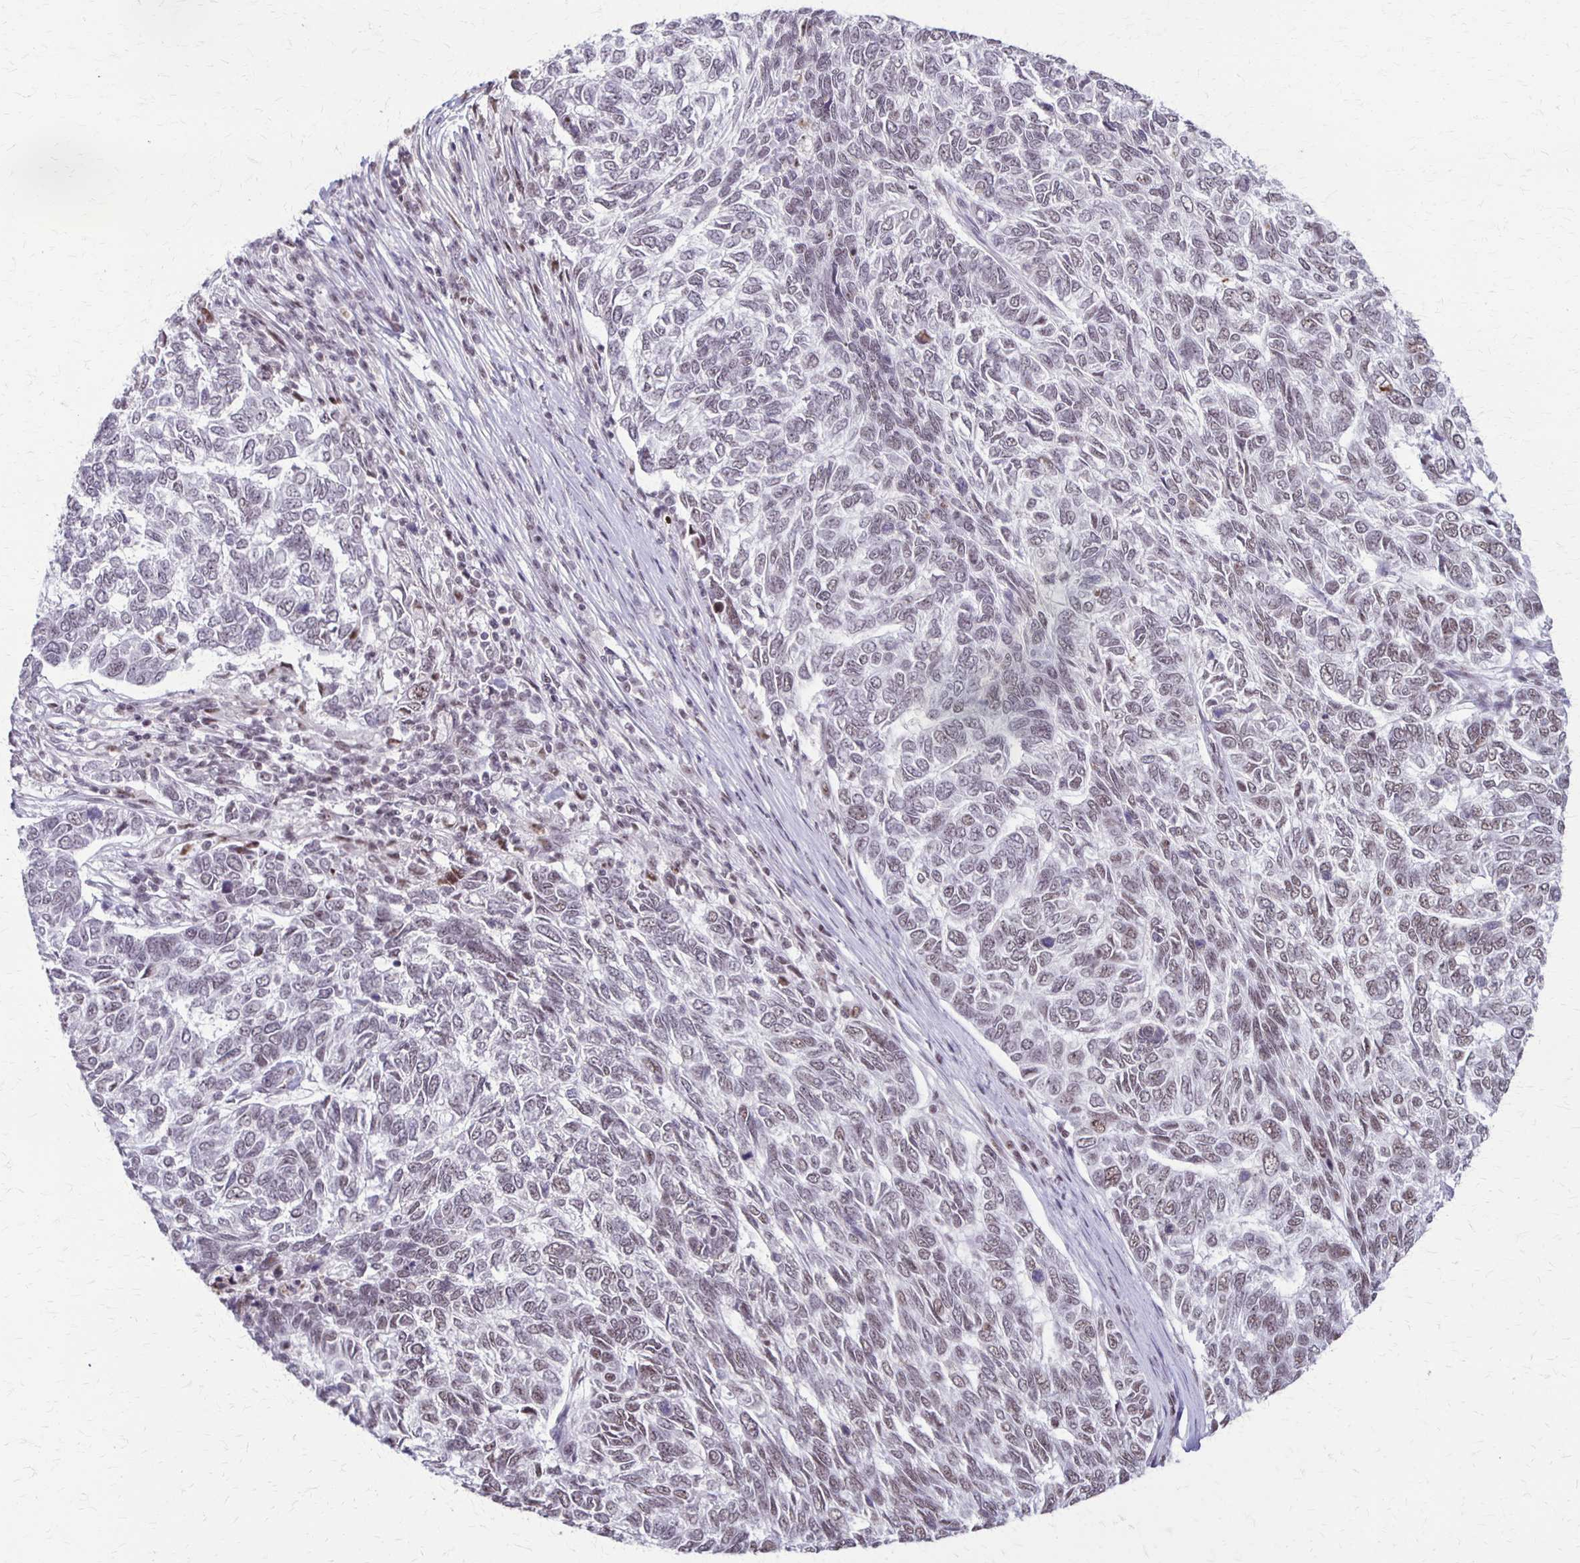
{"staining": {"intensity": "weak", "quantity": "25%-75%", "location": "nuclear"}, "tissue": "skin cancer", "cell_type": "Tumor cells", "image_type": "cancer", "snomed": [{"axis": "morphology", "description": "Basal cell carcinoma"}, {"axis": "topography", "description": "Skin"}], "caption": "A brown stain labels weak nuclear staining of a protein in skin basal cell carcinoma tumor cells.", "gene": "XRCC6", "patient": {"sex": "female", "age": 65}}